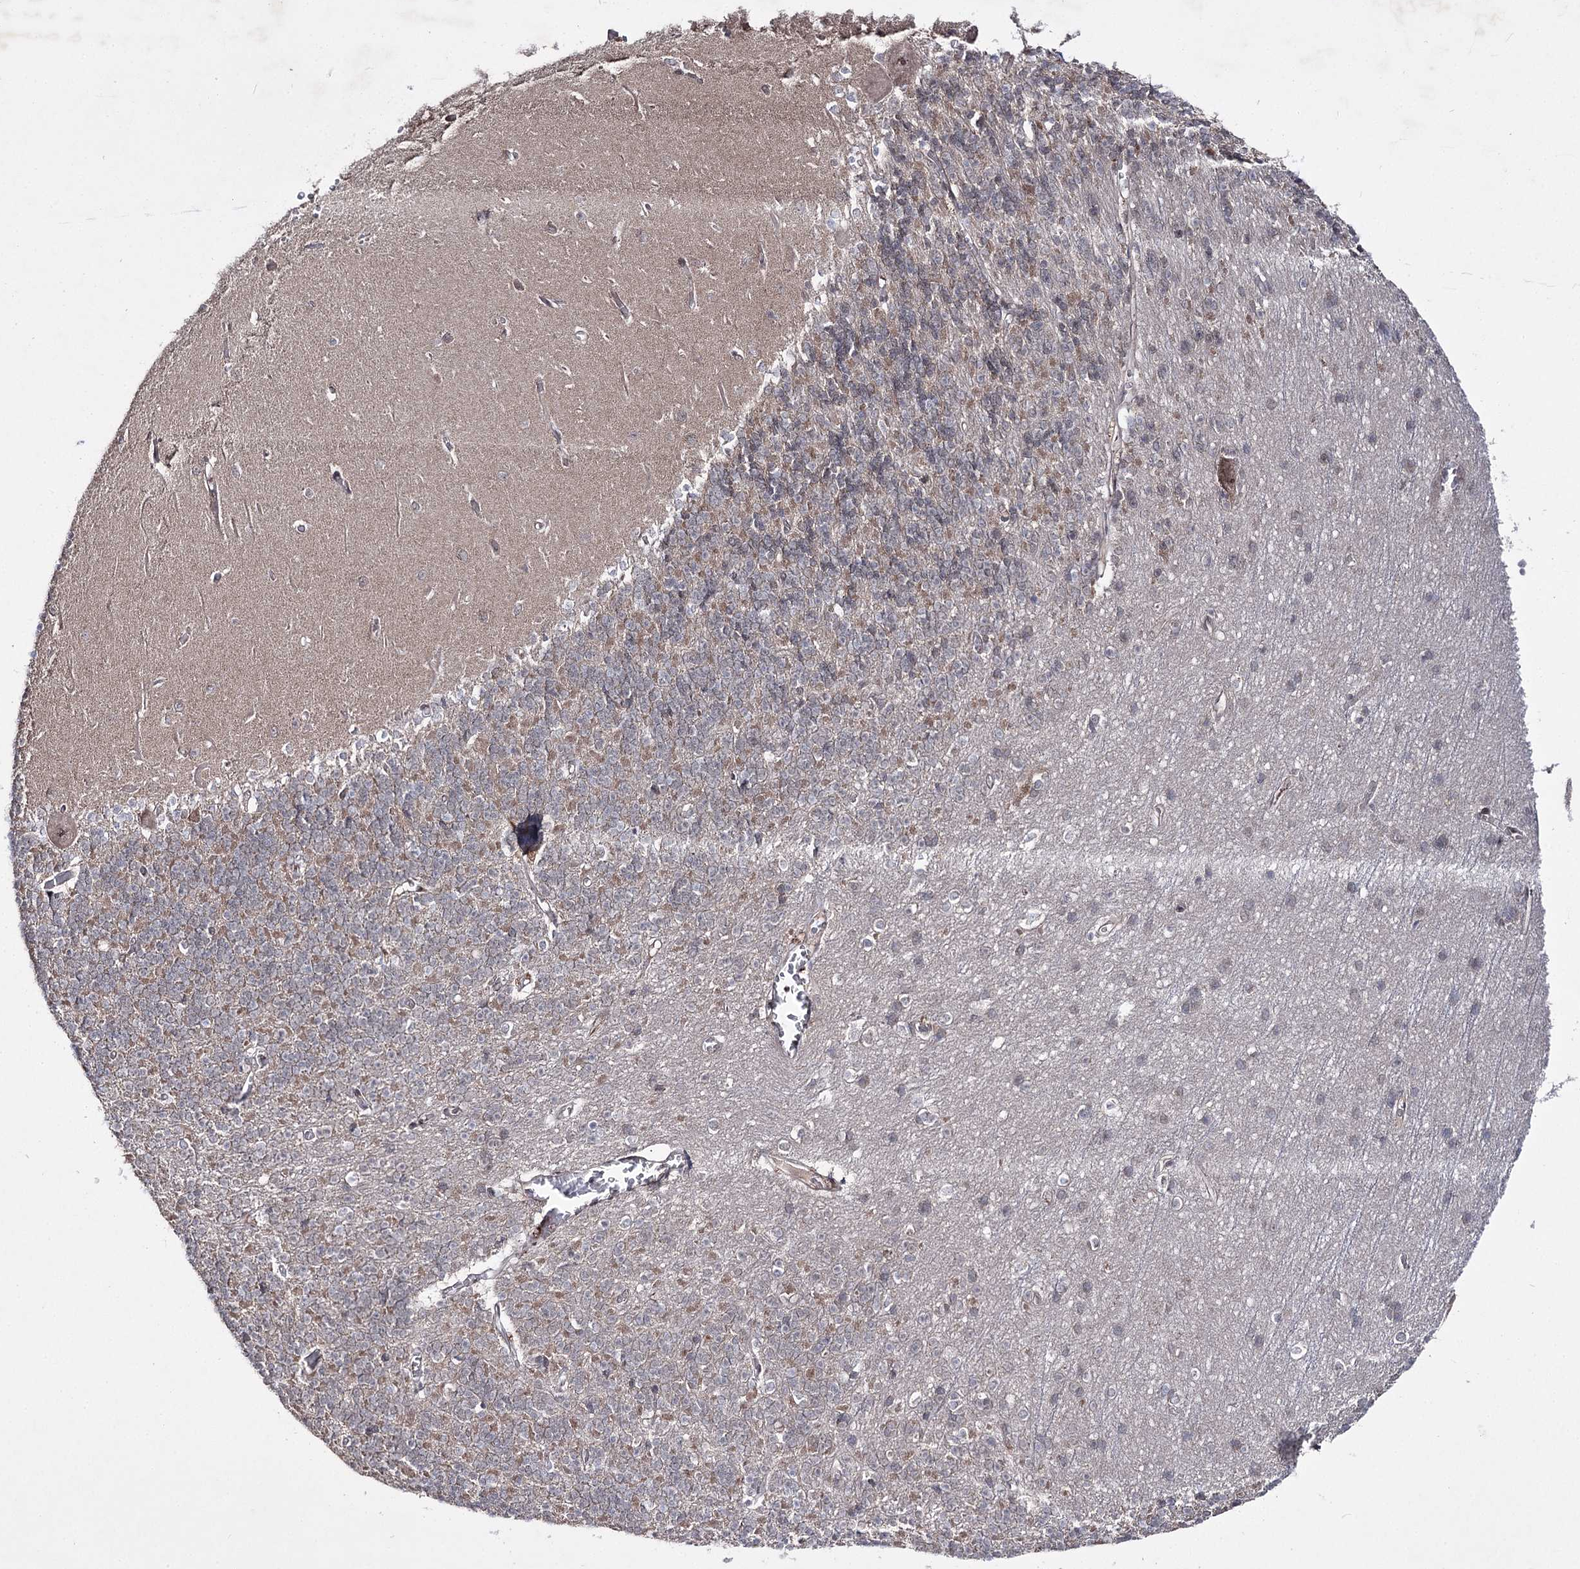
{"staining": {"intensity": "moderate", "quantity": ">75%", "location": "cytoplasmic/membranous"}, "tissue": "cerebellum", "cell_type": "Cells in granular layer", "image_type": "normal", "snomed": [{"axis": "morphology", "description": "Normal tissue, NOS"}, {"axis": "topography", "description": "Cerebellum"}], "caption": "Immunohistochemistry (IHC) histopathology image of normal cerebellum: human cerebellum stained using IHC exhibits medium levels of moderate protein expression localized specifically in the cytoplasmic/membranous of cells in granular layer, appearing as a cytoplasmic/membranous brown color.", "gene": "HOXC11", "patient": {"sex": "male", "age": 37}}